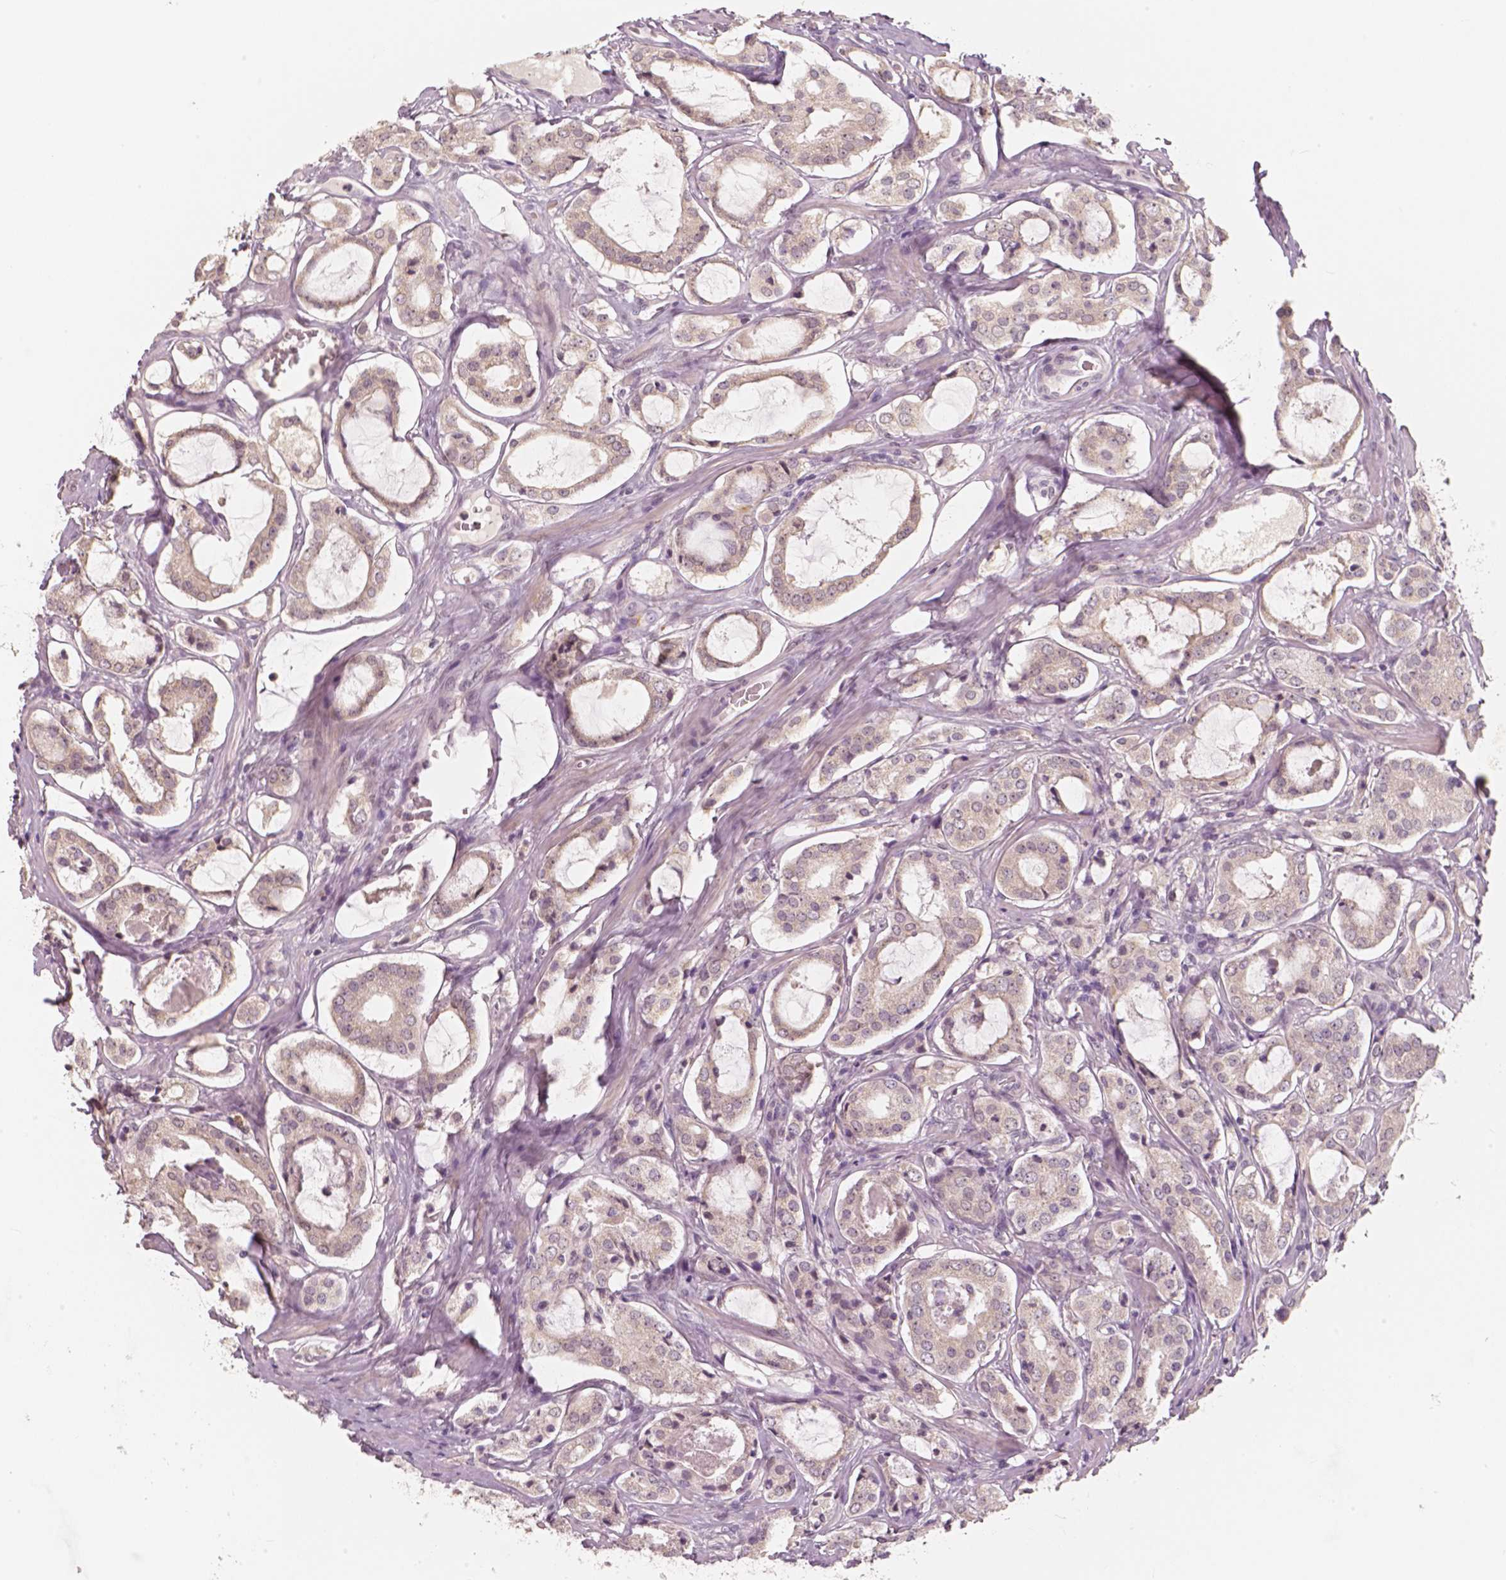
{"staining": {"intensity": "weak", "quantity": "25%-75%", "location": "cytoplasmic/membranous"}, "tissue": "prostate cancer", "cell_type": "Tumor cells", "image_type": "cancer", "snomed": [{"axis": "morphology", "description": "Adenocarcinoma, NOS"}, {"axis": "topography", "description": "Prostate"}], "caption": "Immunohistochemical staining of prostate adenocarcinoma exhibits weak cytoplasmic/membranous protein staining in about 25%-75% of tumor cells.", "gene": "RNASE7", "patient": {"sex": "male", "age": 66}}